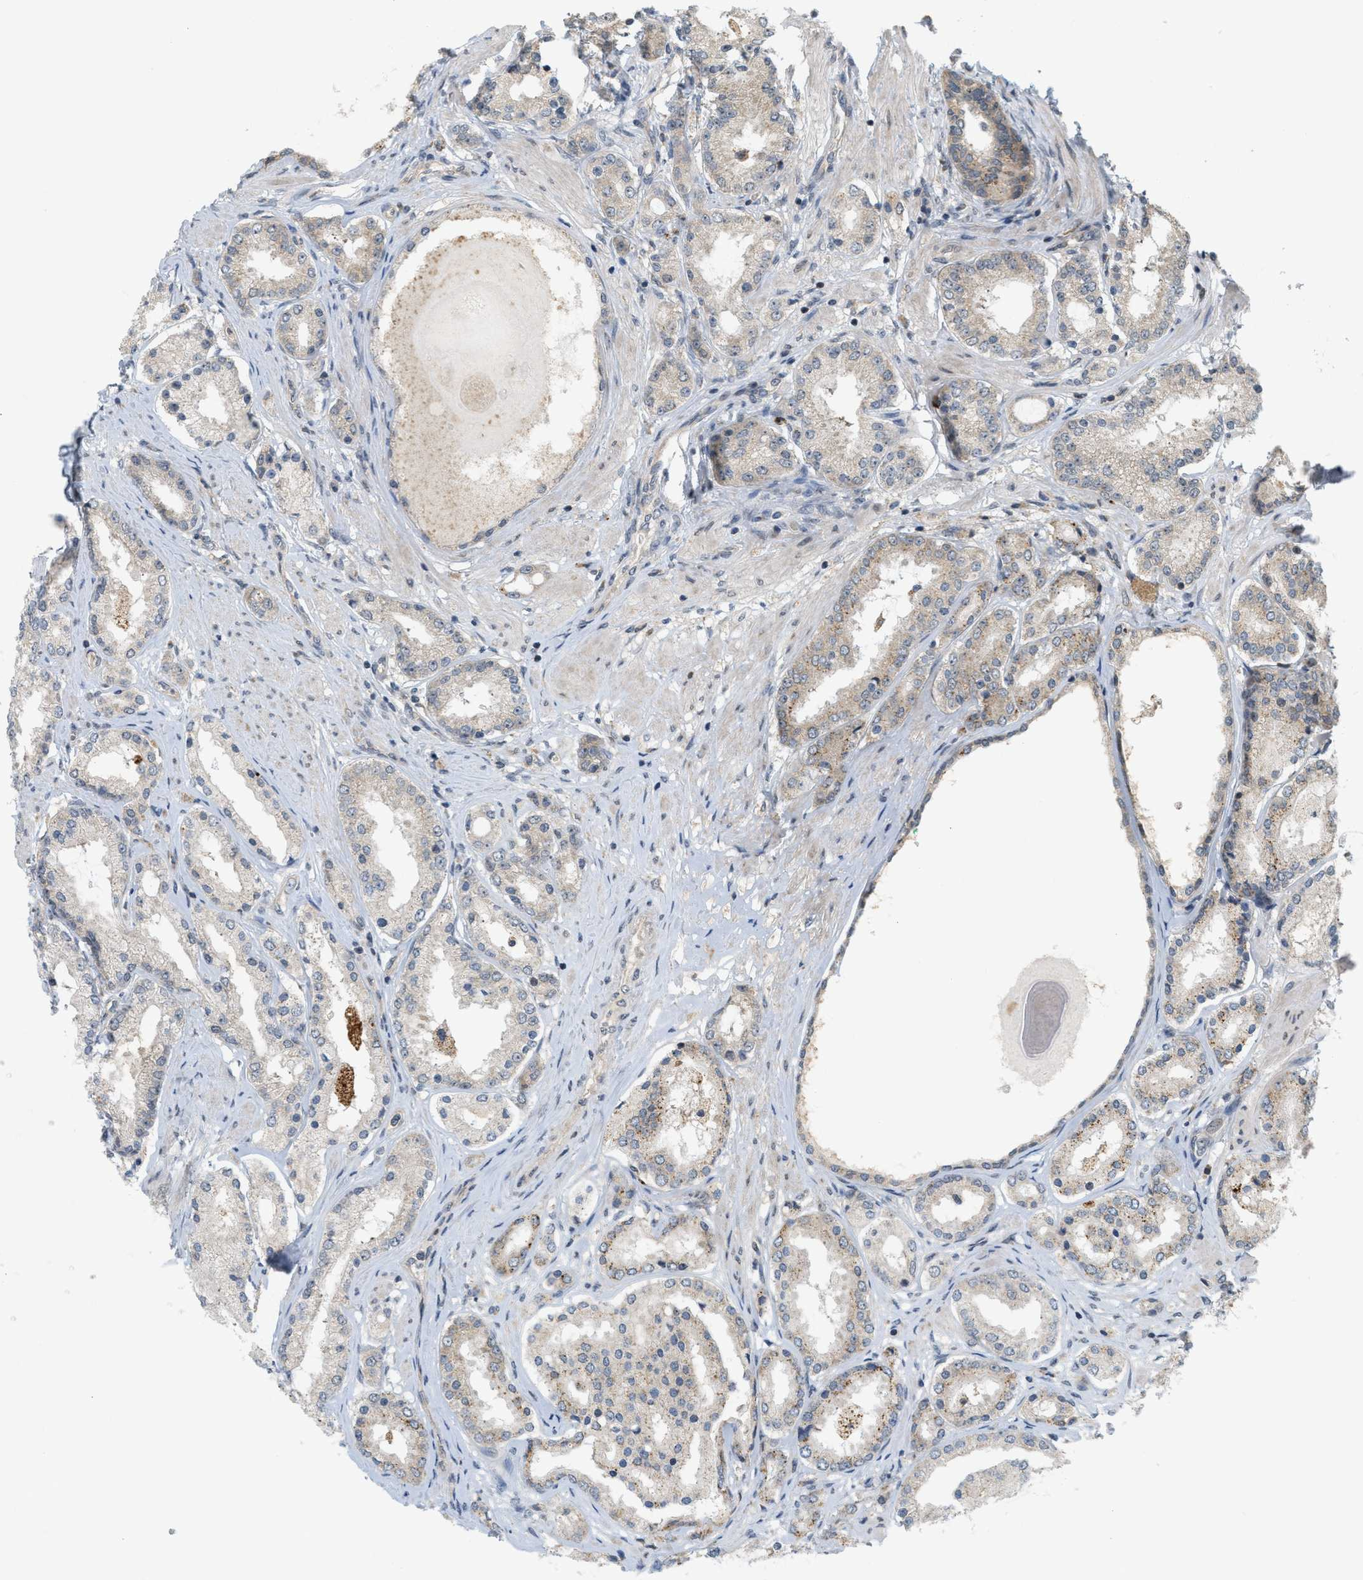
{"staining": {"intensity": "strong", "quantity": "<25%", "location": "cytoplasmic/membranous"}, "tissue": "prostate cancer", "cell_type": "Tumor cells", "image_type": "cancer", "snomed": [{"axis": "morphology", "description": "Adenocarcinoma, Low grade"}, {"axis": "topography", "description": "Prostate"}], "caption": "Immunohistochemistry of human adenocarcinoma (low-grade) (prostate) reveals medium levels of strong cytoplasmic/membranous positivity in about <25% of tumor cells.", "gene": "PRKD1", "patient": {"sex": "male", "age": 63}}